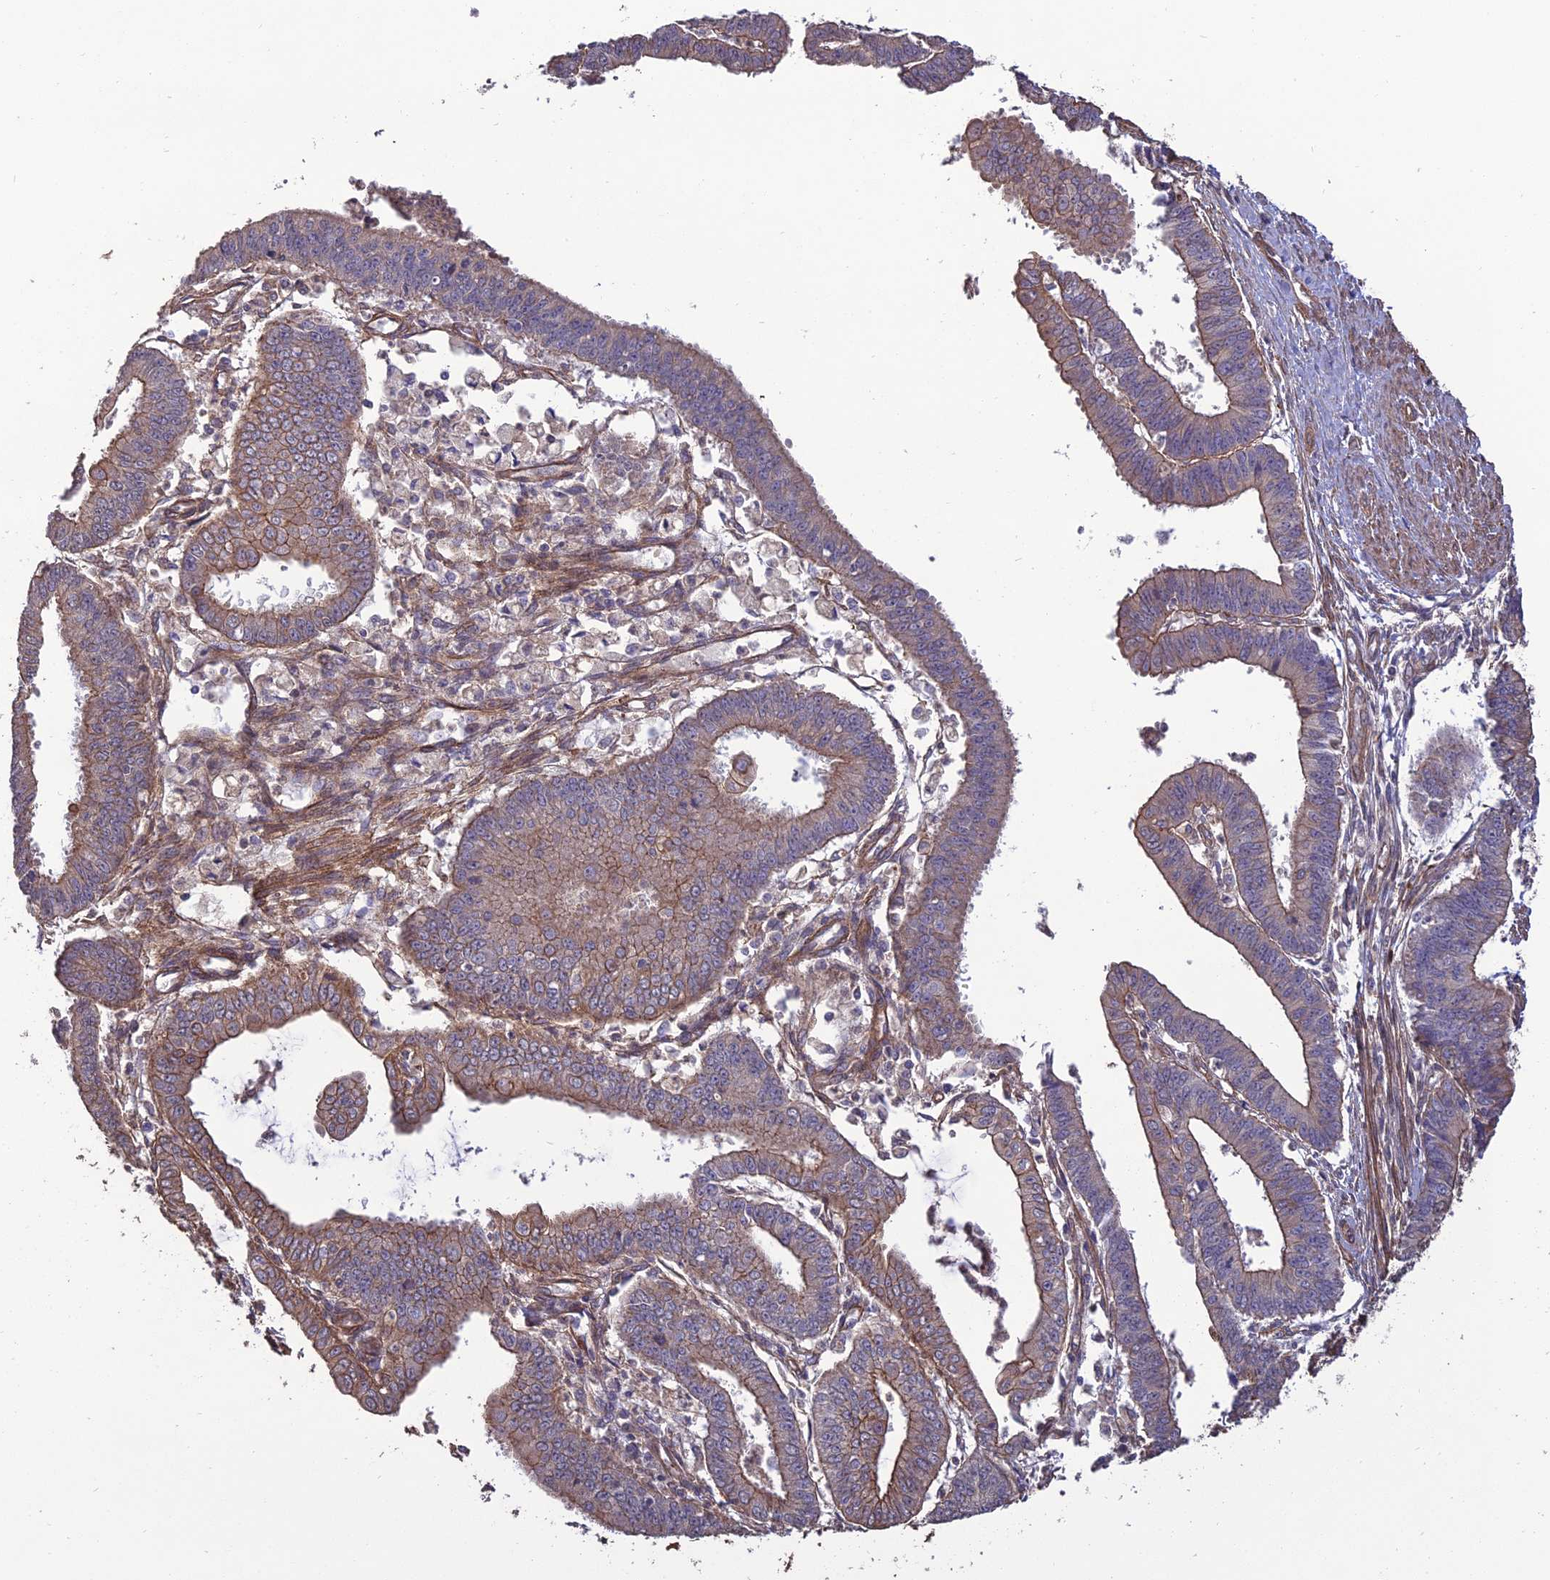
{"staining": {"intensity": "moderate", "quantity": "25%-75%", "location": "cytoplasmic/membranous"}, "tissue": "endometrial cancer", "cell_type": "Tumor cells", "image_type": "cancer", "snomed": [{"axis": "morphology", "description": "Adenocarcinoma, NOS"}, {"axis": "topography", "description": "Endometrium"}], "caption": "The photomicrograph shows immunohistochemical staining of adenocarcinoma (endometrial). There is moderate cytoplasmic/membranous staining is present in about 25%-75% of tumor cells.", "gene": "ATP6V0A2", "patient": {"sex": "female", "age": 73}}